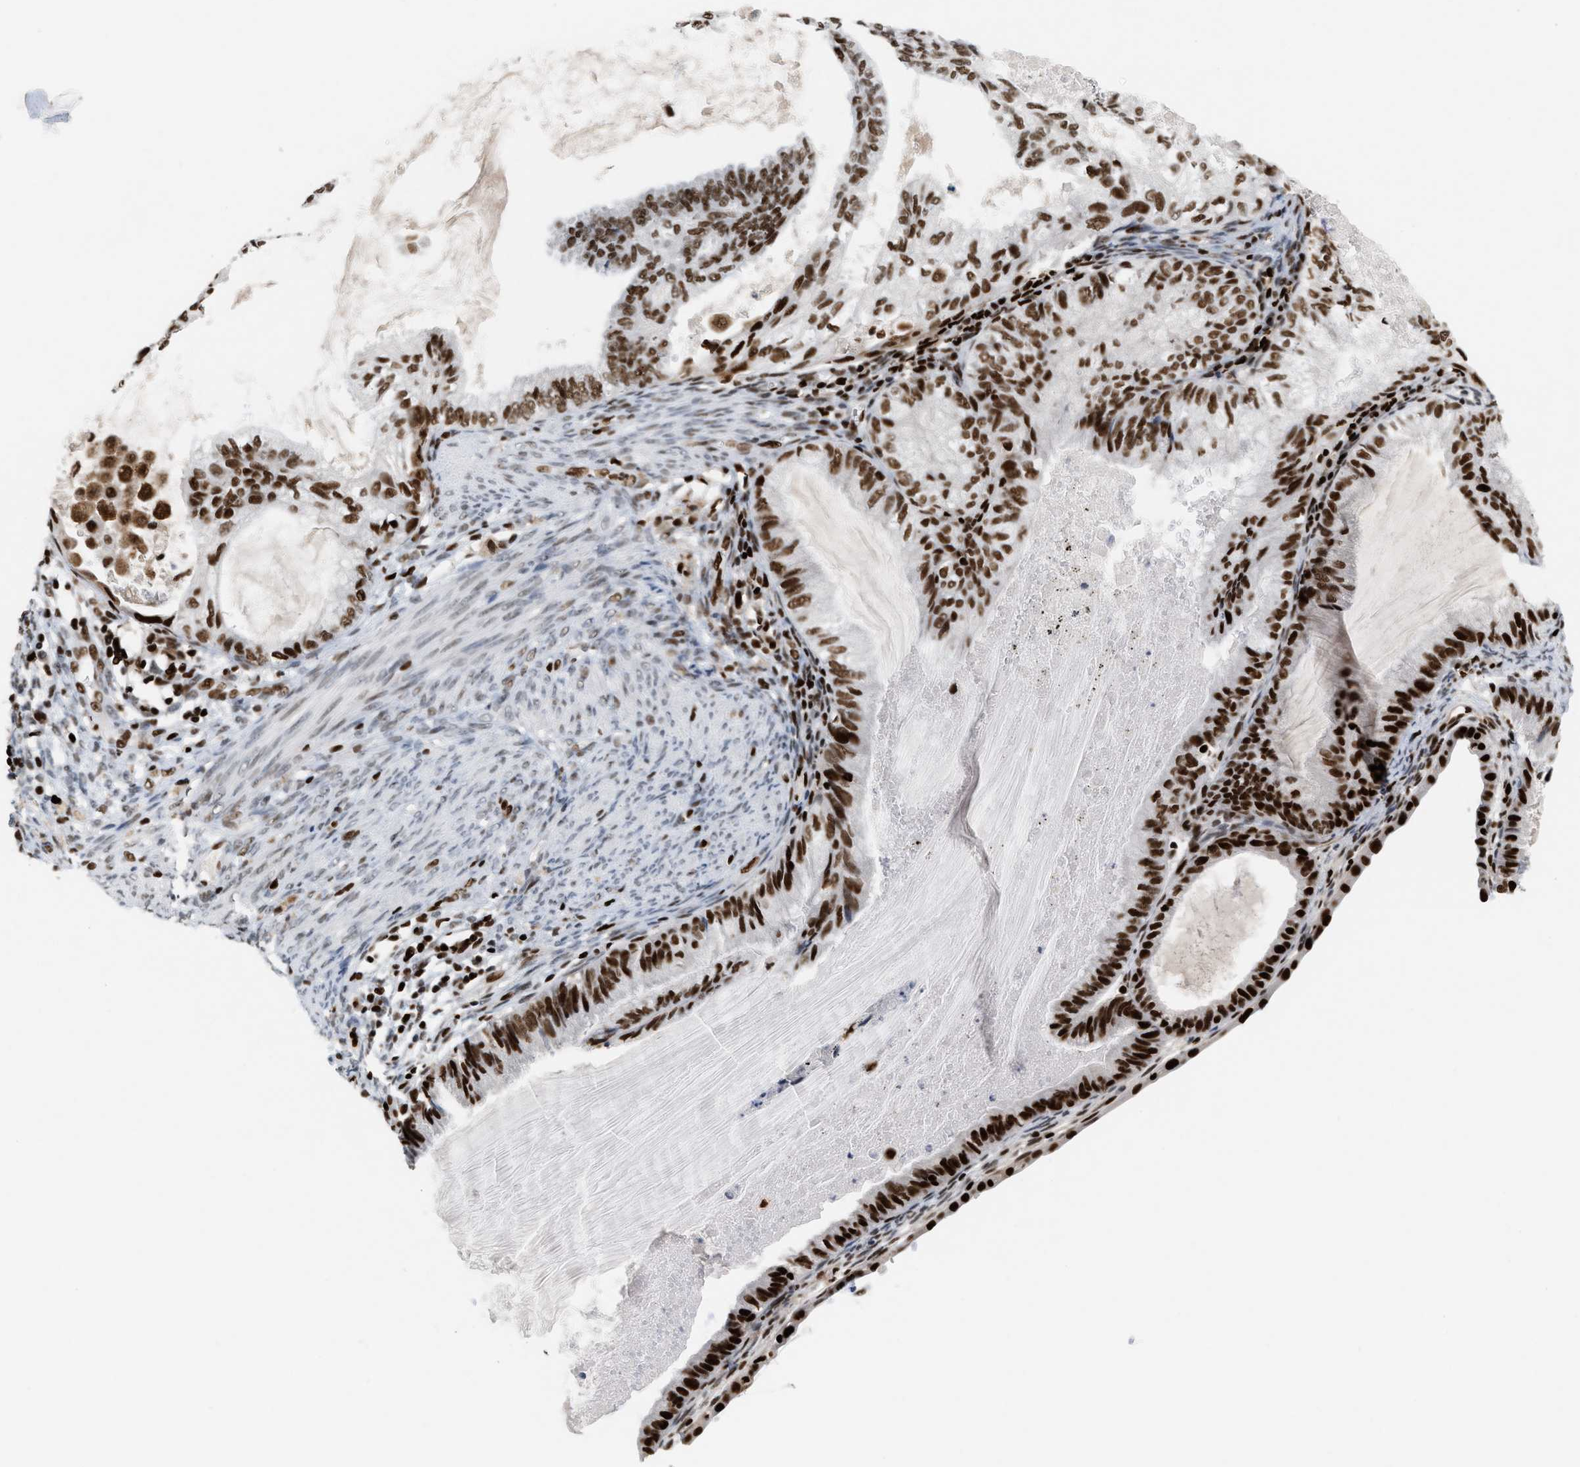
{"staining": {"intensity": "strong", "quantity": ">75%", "location": "nuclear"}, "tissue": "cervical cancer", "cell_type": "Tumor cells", "image_type": "cancer", "snomed": [{"axis": "morphology", "description": "Normal tissue, NOS"}, {"axis": "morphology", "description": "Adenocarcinoma, NOS"}, {"axis": "topography", "description": "Cervix"}, {"axis": "topography", "description": "Endometrium"}], "caption": "Human cervical adenocarcinoma stained with a protein marker demonstrates strong staining in tumor cells.", "gene": "RNASEK-C17orf49", "patient": {"sex": "female", "age": 86}}